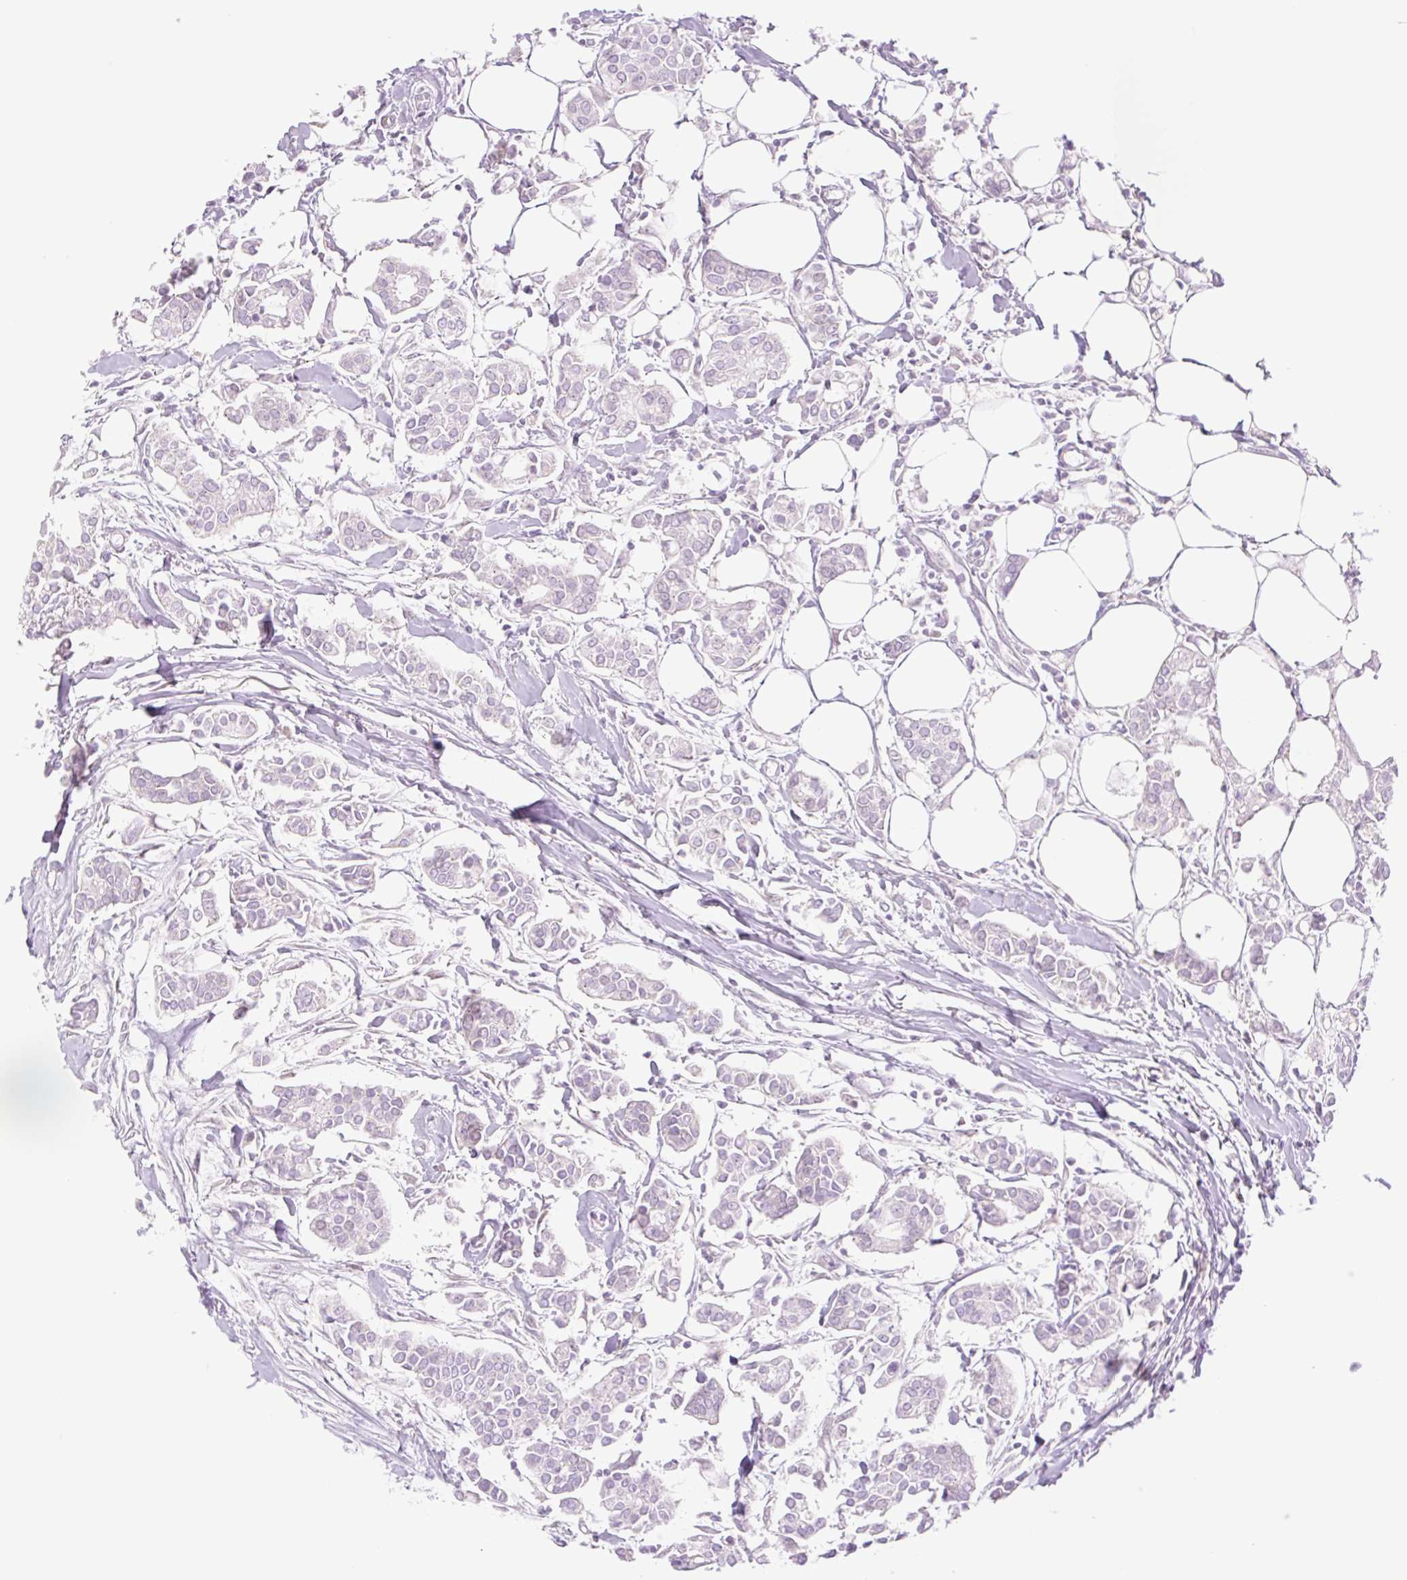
{"staining": {"intensity": "negative", "quantity": "none", "location": "none"}, "tissue": "breast cancer", "cell_type": "Tumor cells", "image_type": "cancer", "snomed": [{"axis": "morphology", "description": "Duct carcinoma"}, {"axis": "topography", "description": "Breast"}], "caption": "Tumor cells are negative for brown protein staining in breast cancer (invasive ductal carcinoma).", "gene": "TBX15", "patient": {"sex": "female", "age": 84}}